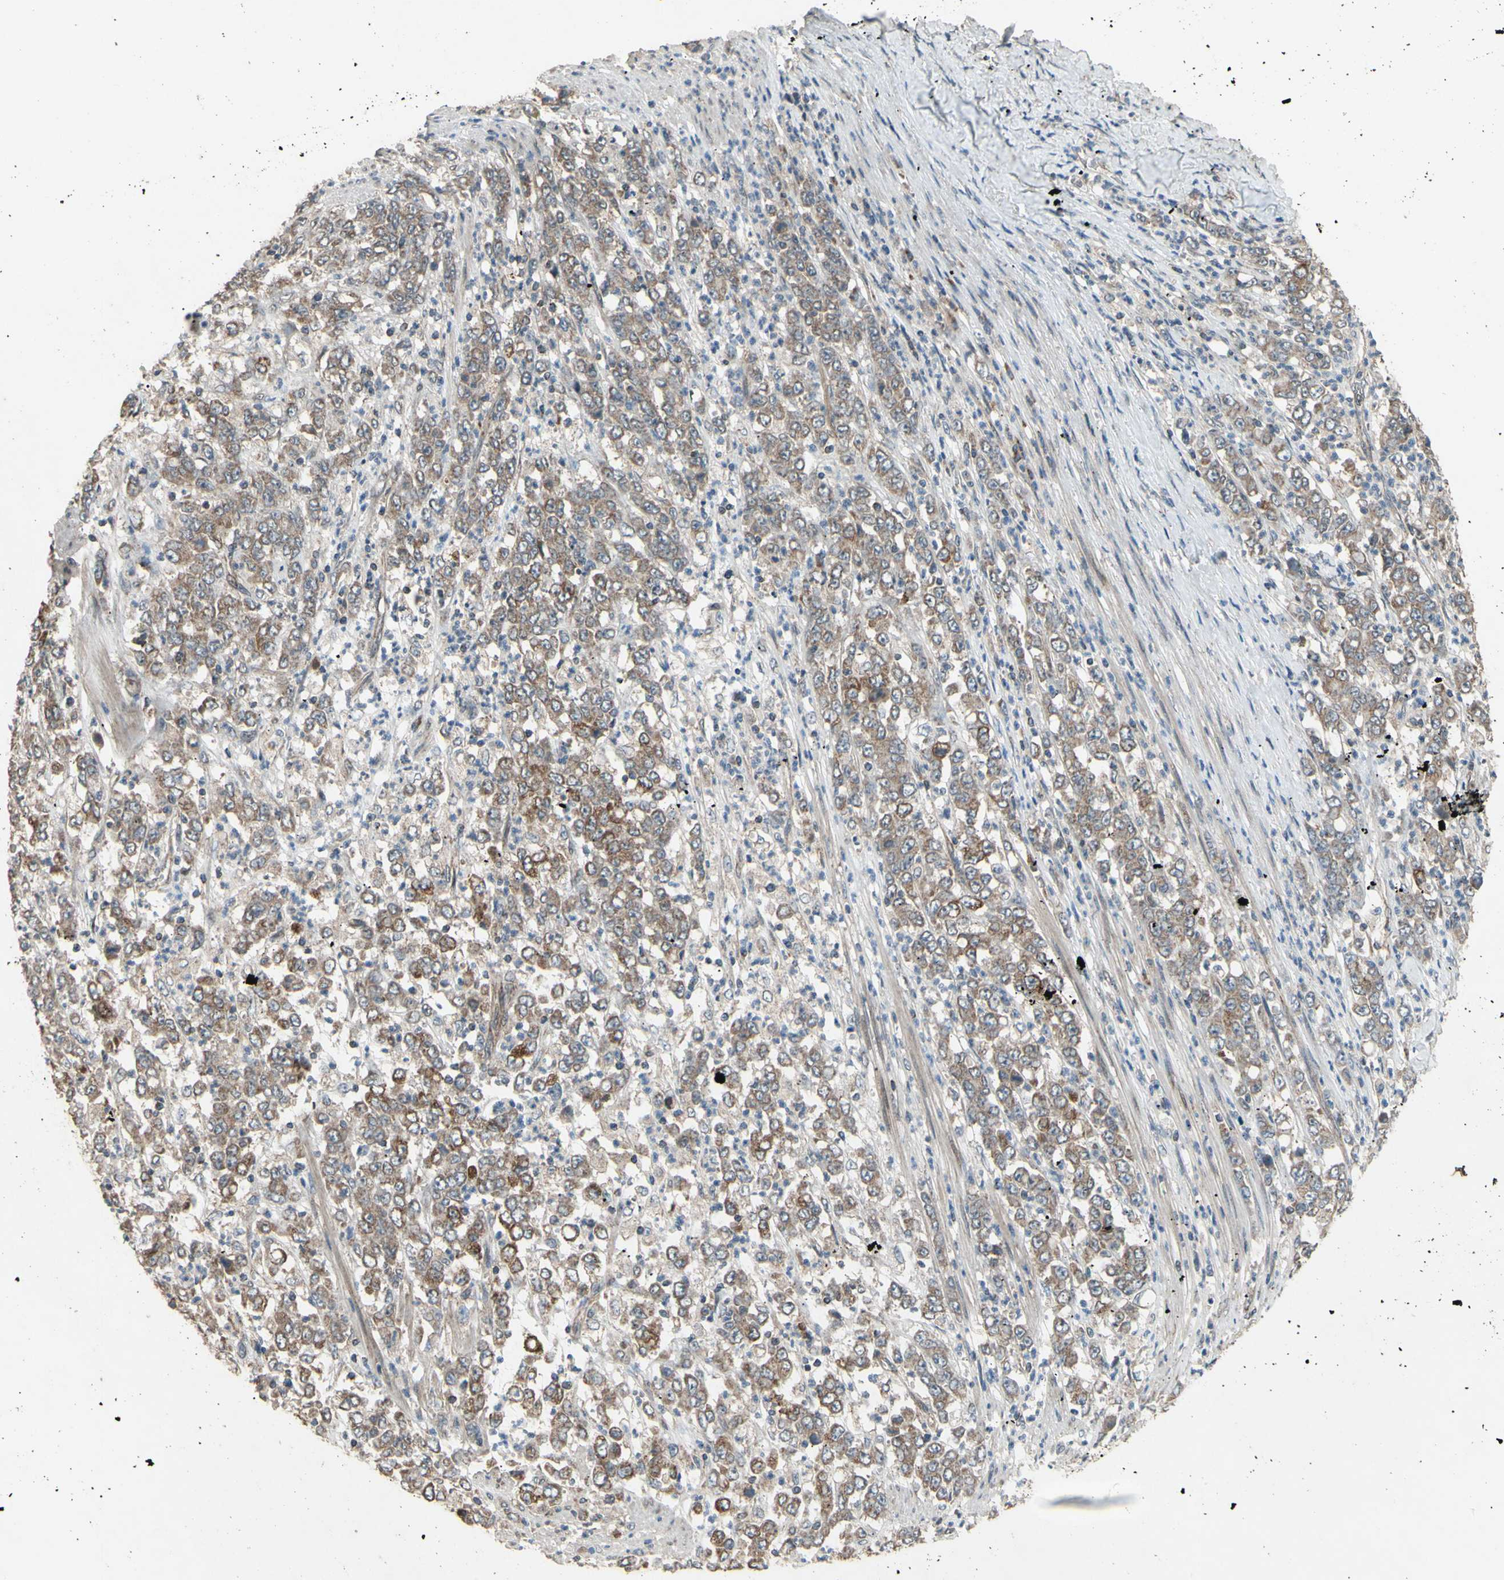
{"staining": {"intensity": "weak", "quantity": ">75%", "location": "cytoplasmic/membranous"}, "tissue": "stomach cancer", "cell_type": "Tumor cells", "image_type": "cancer", "snomed": [{"axis": "morphology", "description": "Adenocarcinoma, NOS"}, {"axis": "topography", "description": "Stomach, lower"}], "caption": "A brown stain labels weak cytoplasmic/membranous staining of a protein in human adenocarcinoma (stomach) tumor cells. (IHC, brightfield microscopy, high magnification).", "gene": "CD164", "patient": {"sex": "female", "age": 71}}